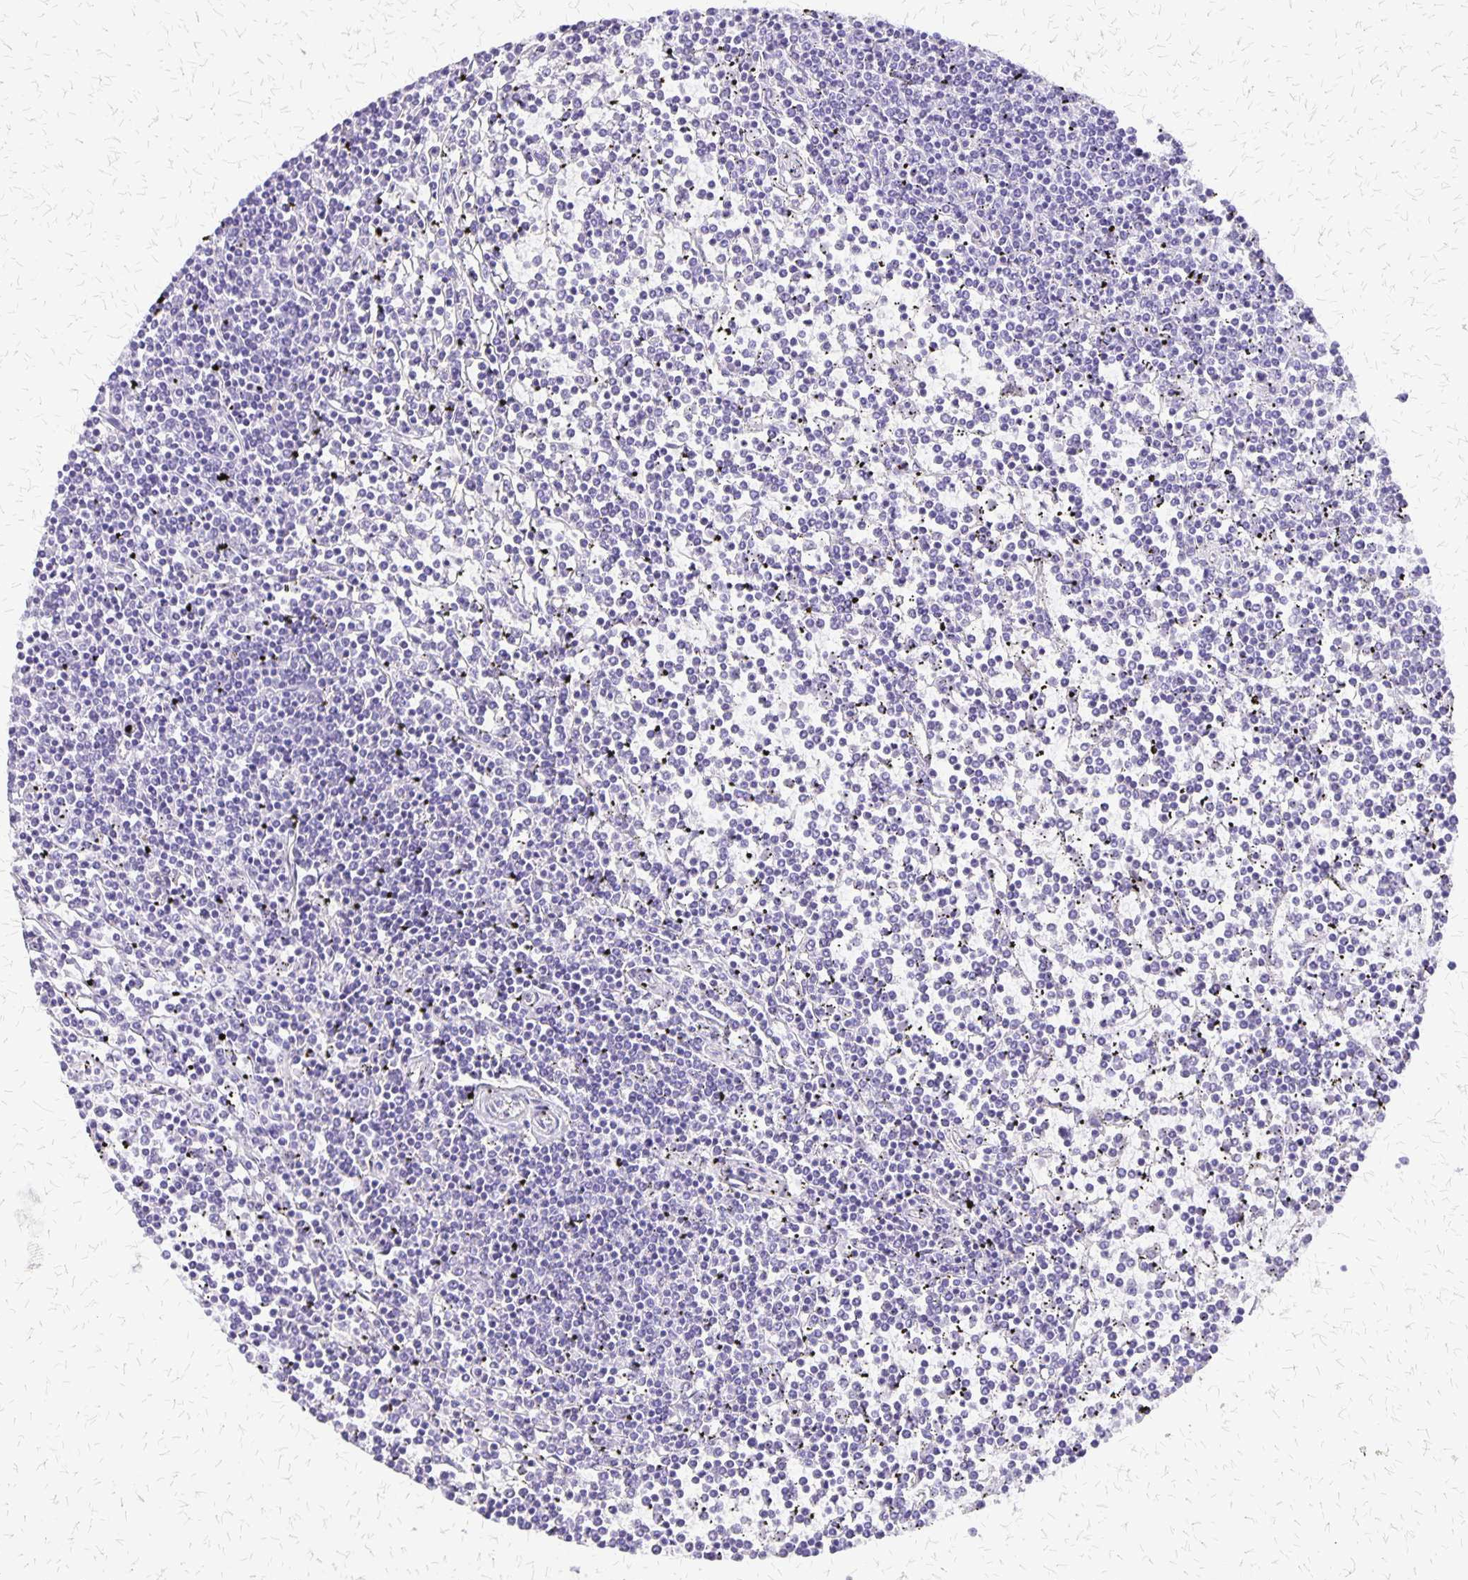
{"staining": {"intensity": "negative", "quantity": "none", "location": "none"}, "tissue": "lymphoma", "cell_type": "Tumor cells", "image_type": "cancer", "snomed": [{"axis": "morphology", "description": "Malignant lymphoma, non-Hodgkin's type, Low grade"}, {"axis": "topography", "description": "Spleen"}], "caption": "A high-resolution photomicrograph shows IHC staining of low-grade malignant lymphoma, non-Hodgkin's type, which shows no significant positivity in tumor cells.", "gene": "SLC13A2", "patient": {"sex": "female", "age": 19}}